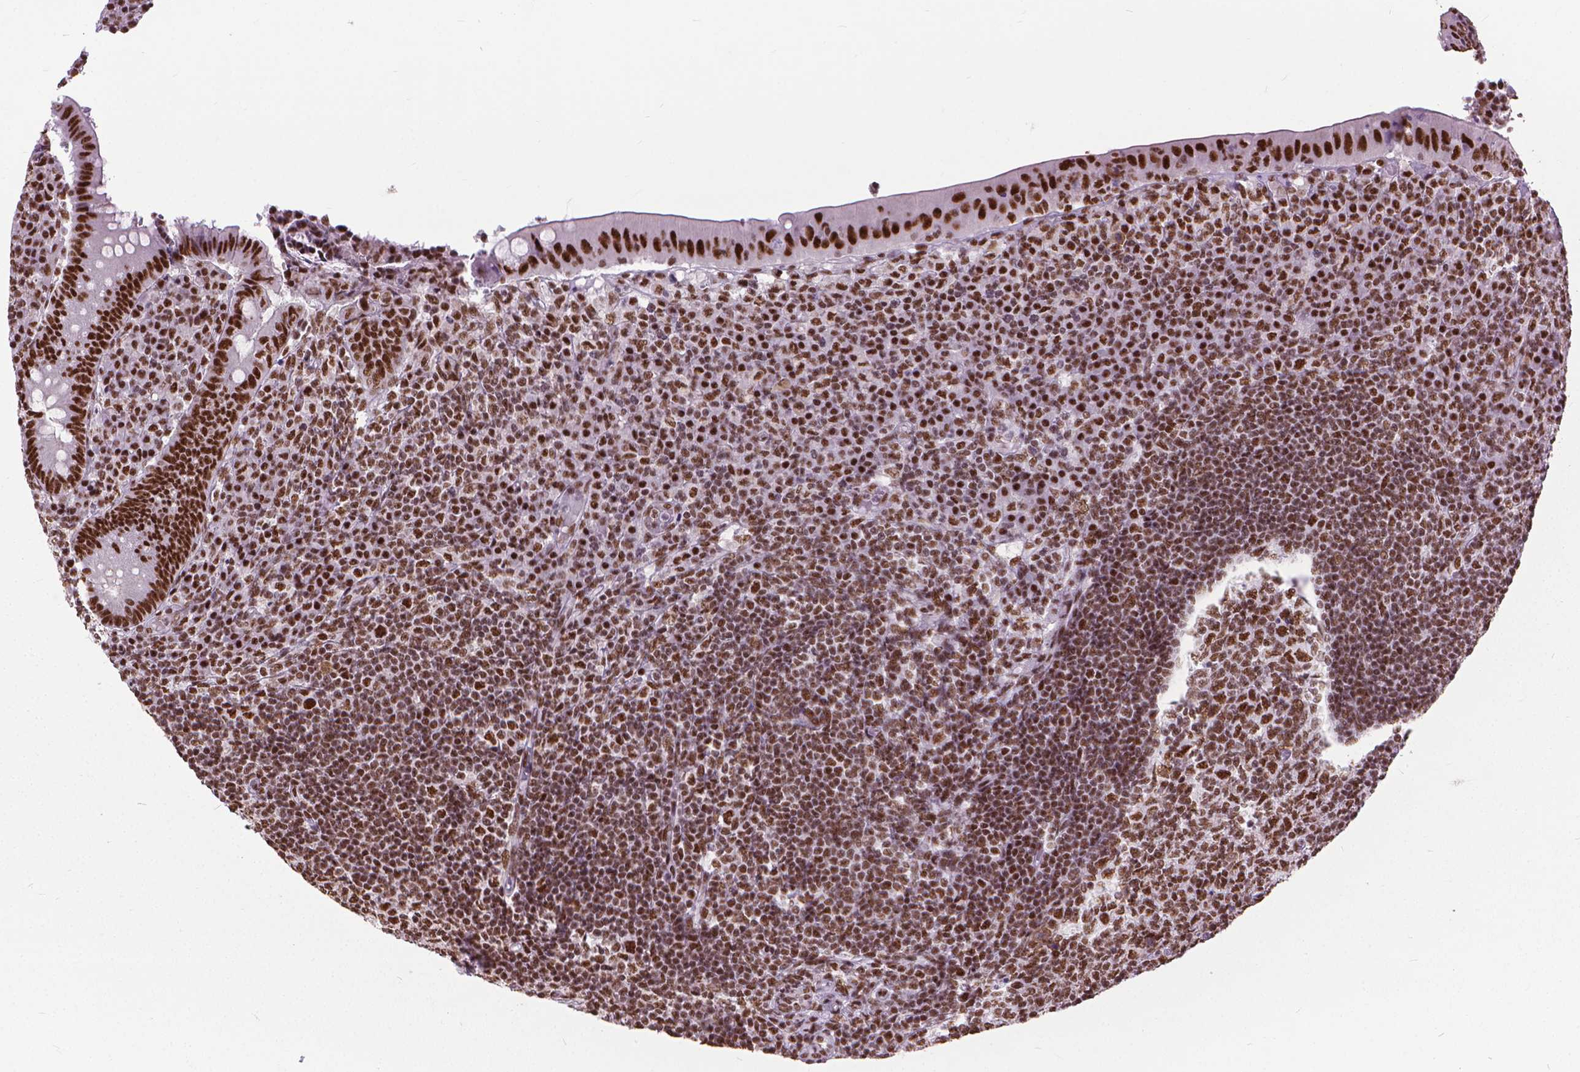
{"staining": {"intensity": "strong", "quantity": ">75%", "location": "nuclear"}, "tissue": "appendix", "cell_type": "Glandular cells", "image_type": "normal", "snomed": [{"axis": "morphology", "description": "Normal tissue, NOS"}, {"axis": "topography", "description": "Appendix"}], "caption": "Immunohistochemical staining of normal human appendix demonstrates strong nuclear protein expression in about >75% of glandular cells. (DAB (3,3'-diaminobenzidine) = brown stain, brightfield microscopy at high magnification).", "gene": "AKAP8", "patient": {"sex": "male", "age": 18}}